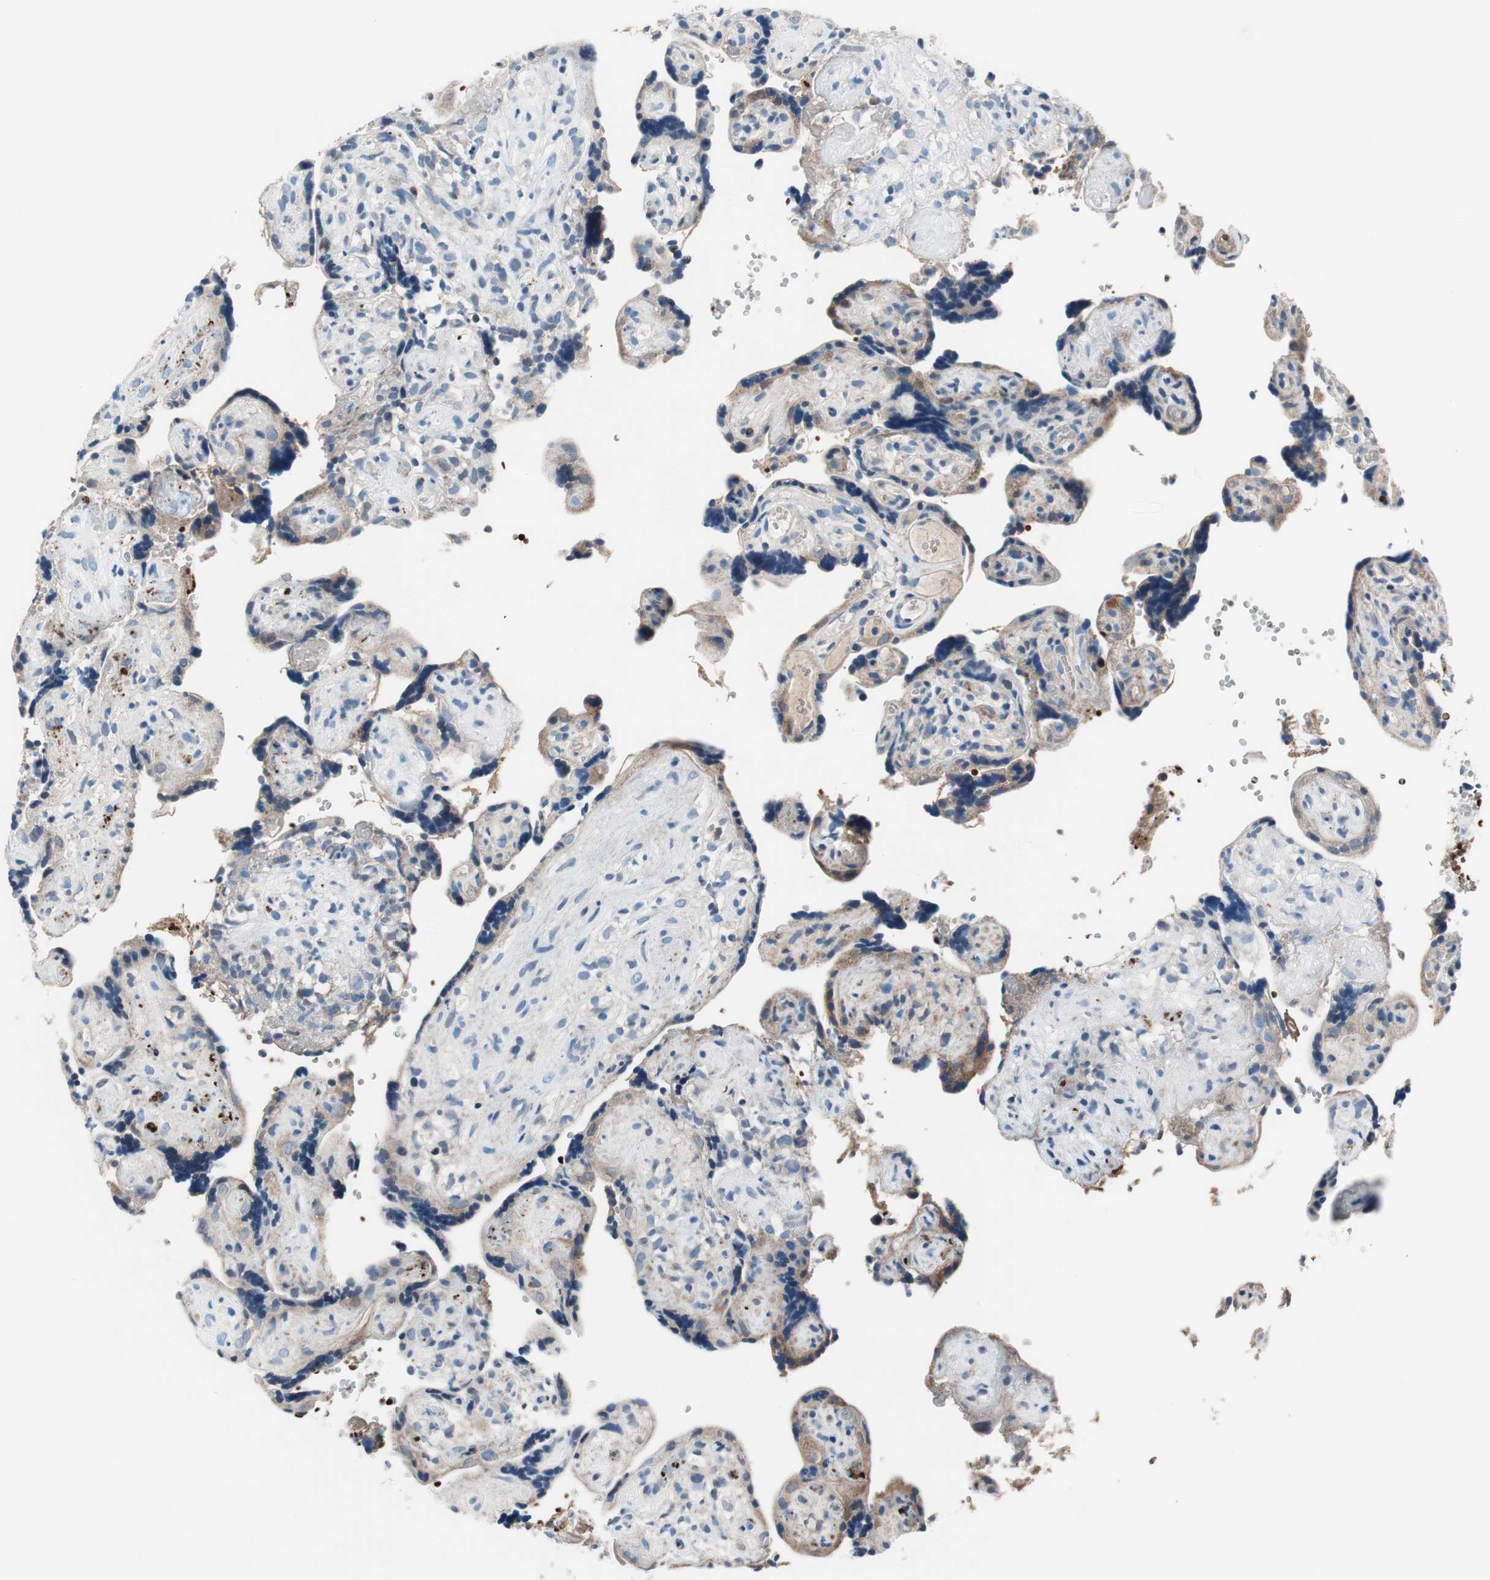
{"staining": {"intensity": "weak", "quantity": "25%-75%", "location": "cytoplasmic/membranous"}, "tissue": "placenta", "cell_type": "Decidual cells", "image_type": "normal", "snomed": [{"axis": "morphology", "description": "Normal tissue, NOS"}, {"axis": "topography", "description": "Placenta"}], "caption": "Decidual cells show low levels of weak cytoplasmic/membranous expression in approximately 25%-75% of cells in benign human placenta. Using DAB (brown) and hematoxylin (blue) stains, captured at high magnification using brightfield microscopy.", "gene": "PRDX2", "patient": {"sex": "female", "age": 30}}